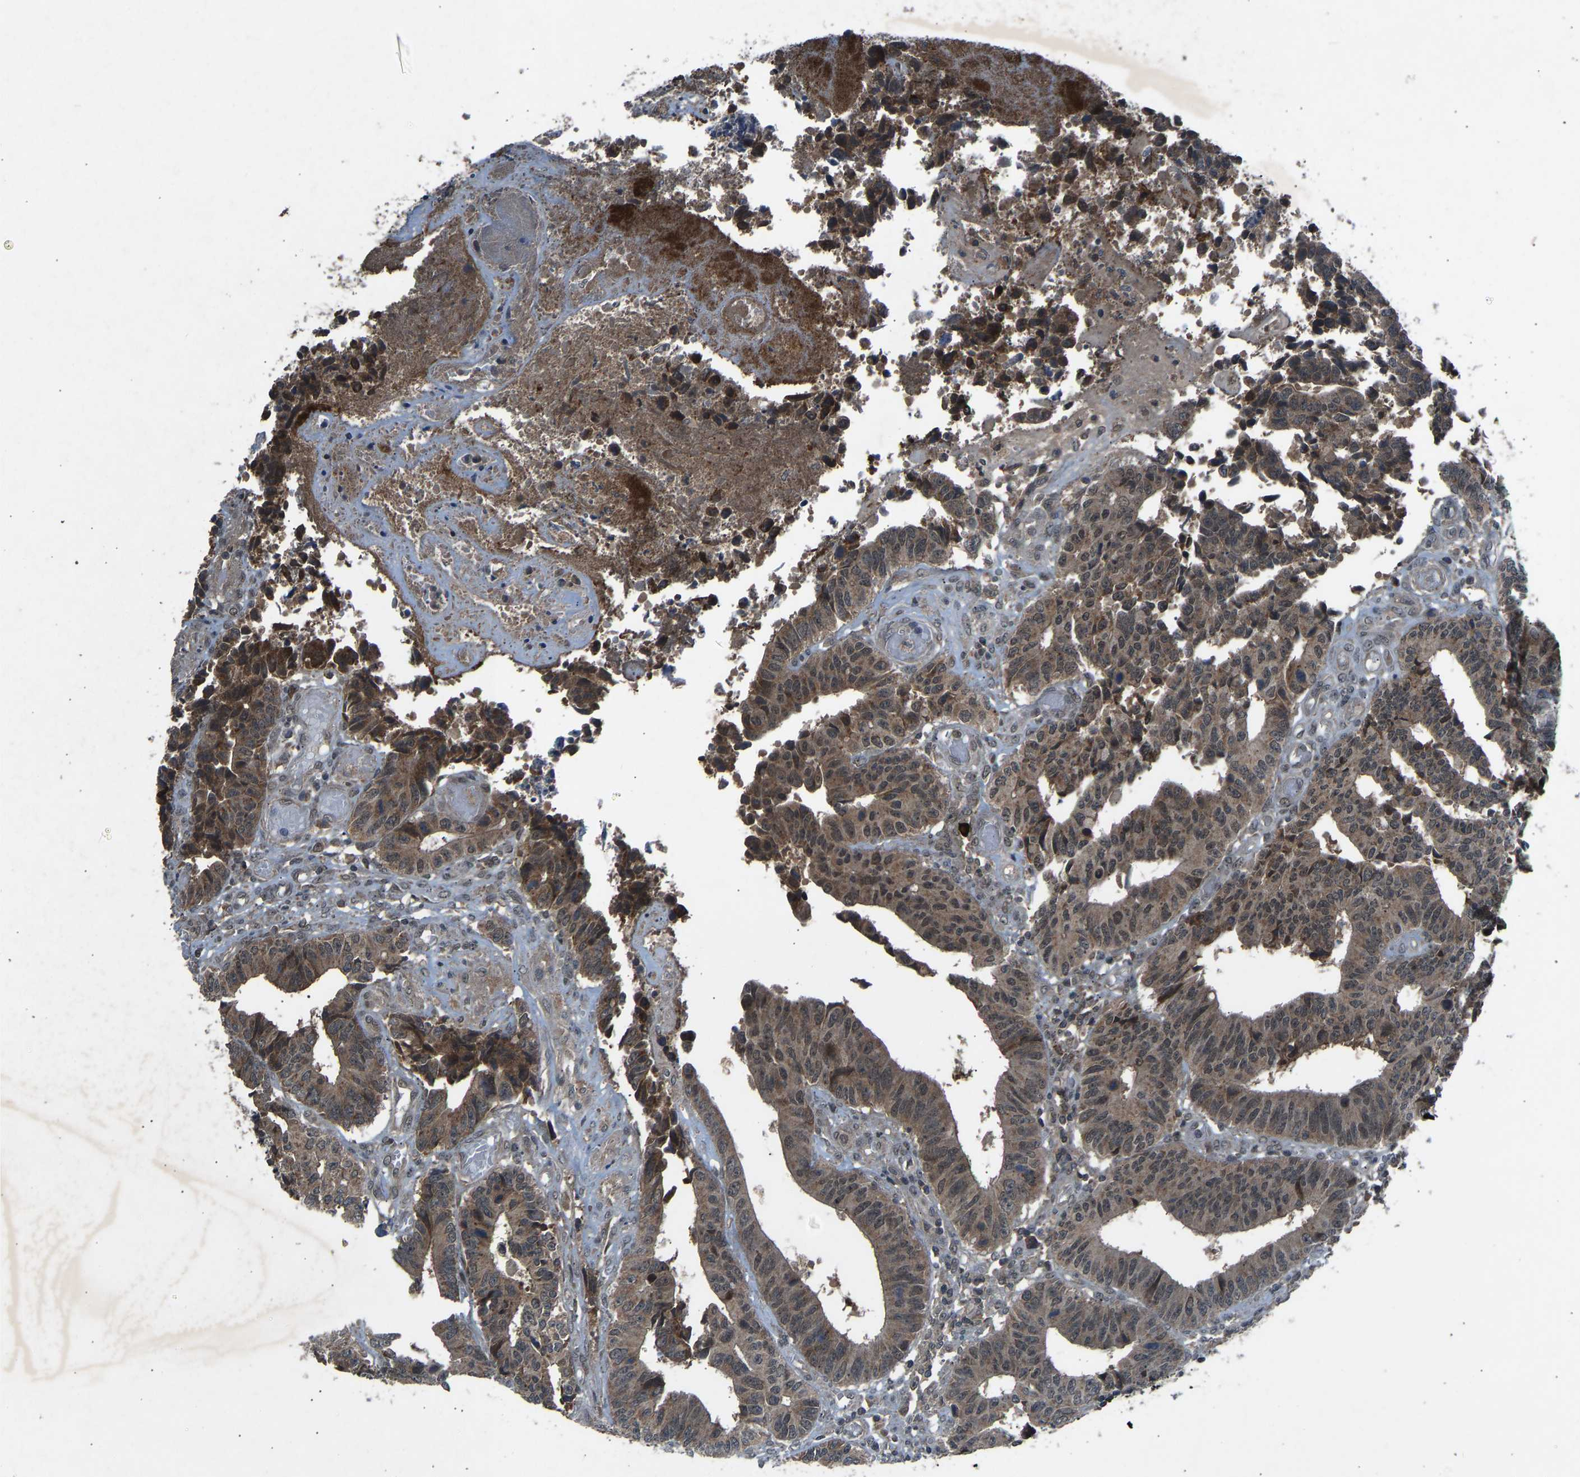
{"staining": {"intensity": "moderate", "quantity": ">75%", "location": "cytoplasmic/membranous"}, "tissue": "colorectal cancer", "cell_type": "Tumor cells", "image_type": "cancer", "snomed": [{"axis": "morphology", "description": "Adenocarcinoma, NOS"}, {"axis": "topography", "description": "Rectum"}], "caption": "A histopathology image of human colorectal cancer (adenocarcinoma) stained for a protein reveals moderate cytoplasmic/membranous brown staining in tumor cells.", "gene": "SLC43A1", "patient": {"sex": "male", "age": 84}}